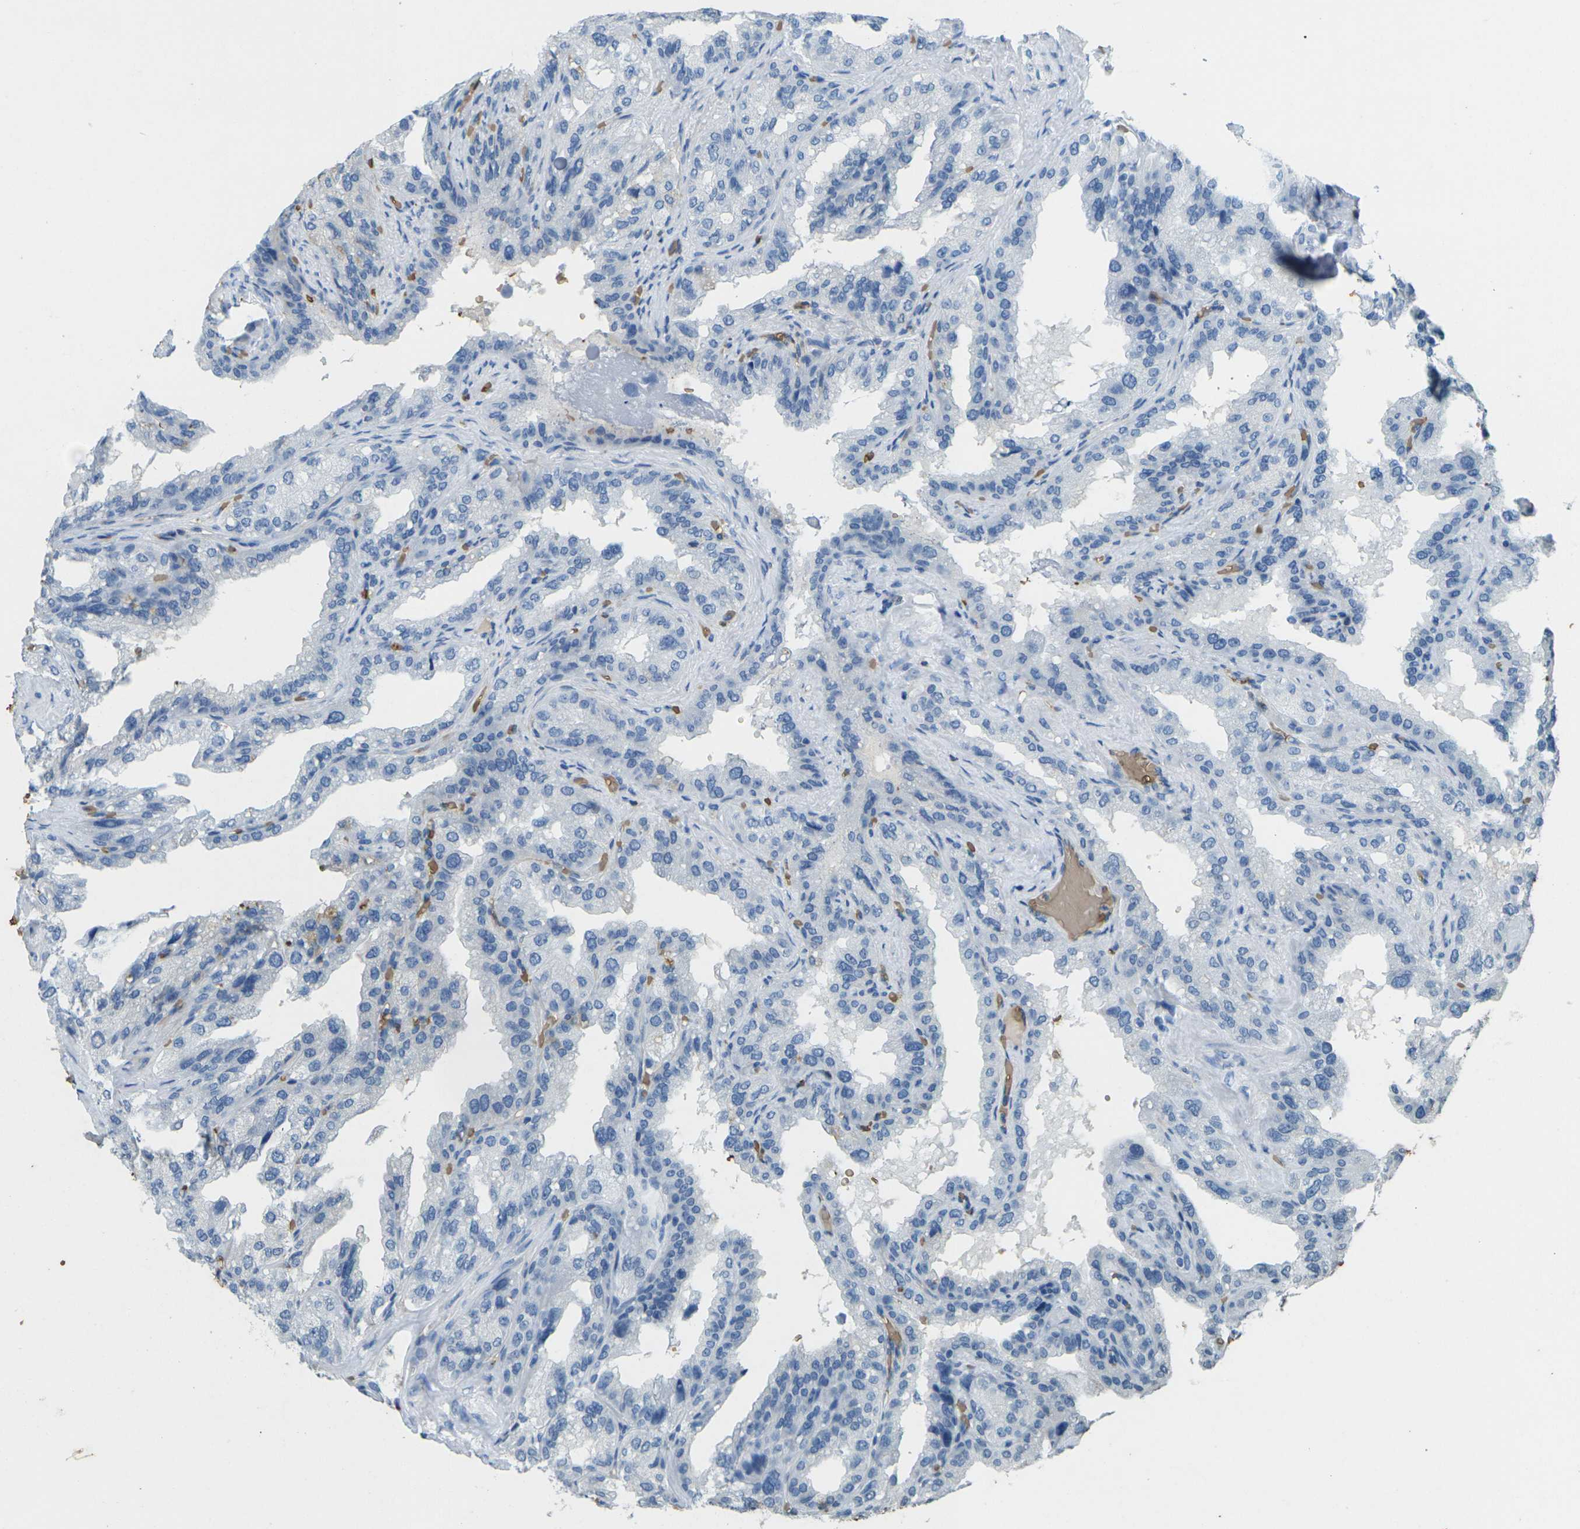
{"staining": {"intensity": "negative", "quantity": "none", "location": "none"}, "tissue": "seminal vesicle", "cell_type": "Glandular cells", "image_type": "normal", "snomed": [{"axis": "morphology", "description": "Normal tissue, NOS"}, {"axis": "topography", "description": "Seminal veicle"}], "caption": "DAB (3,3'-diaminobenzidine) immunohistochemical staining of unremarkable human seminal vesicle reveals no significant staining in glandular cells.", "gene": "HBB", "patient": {"sex": "male", "age": 68}}